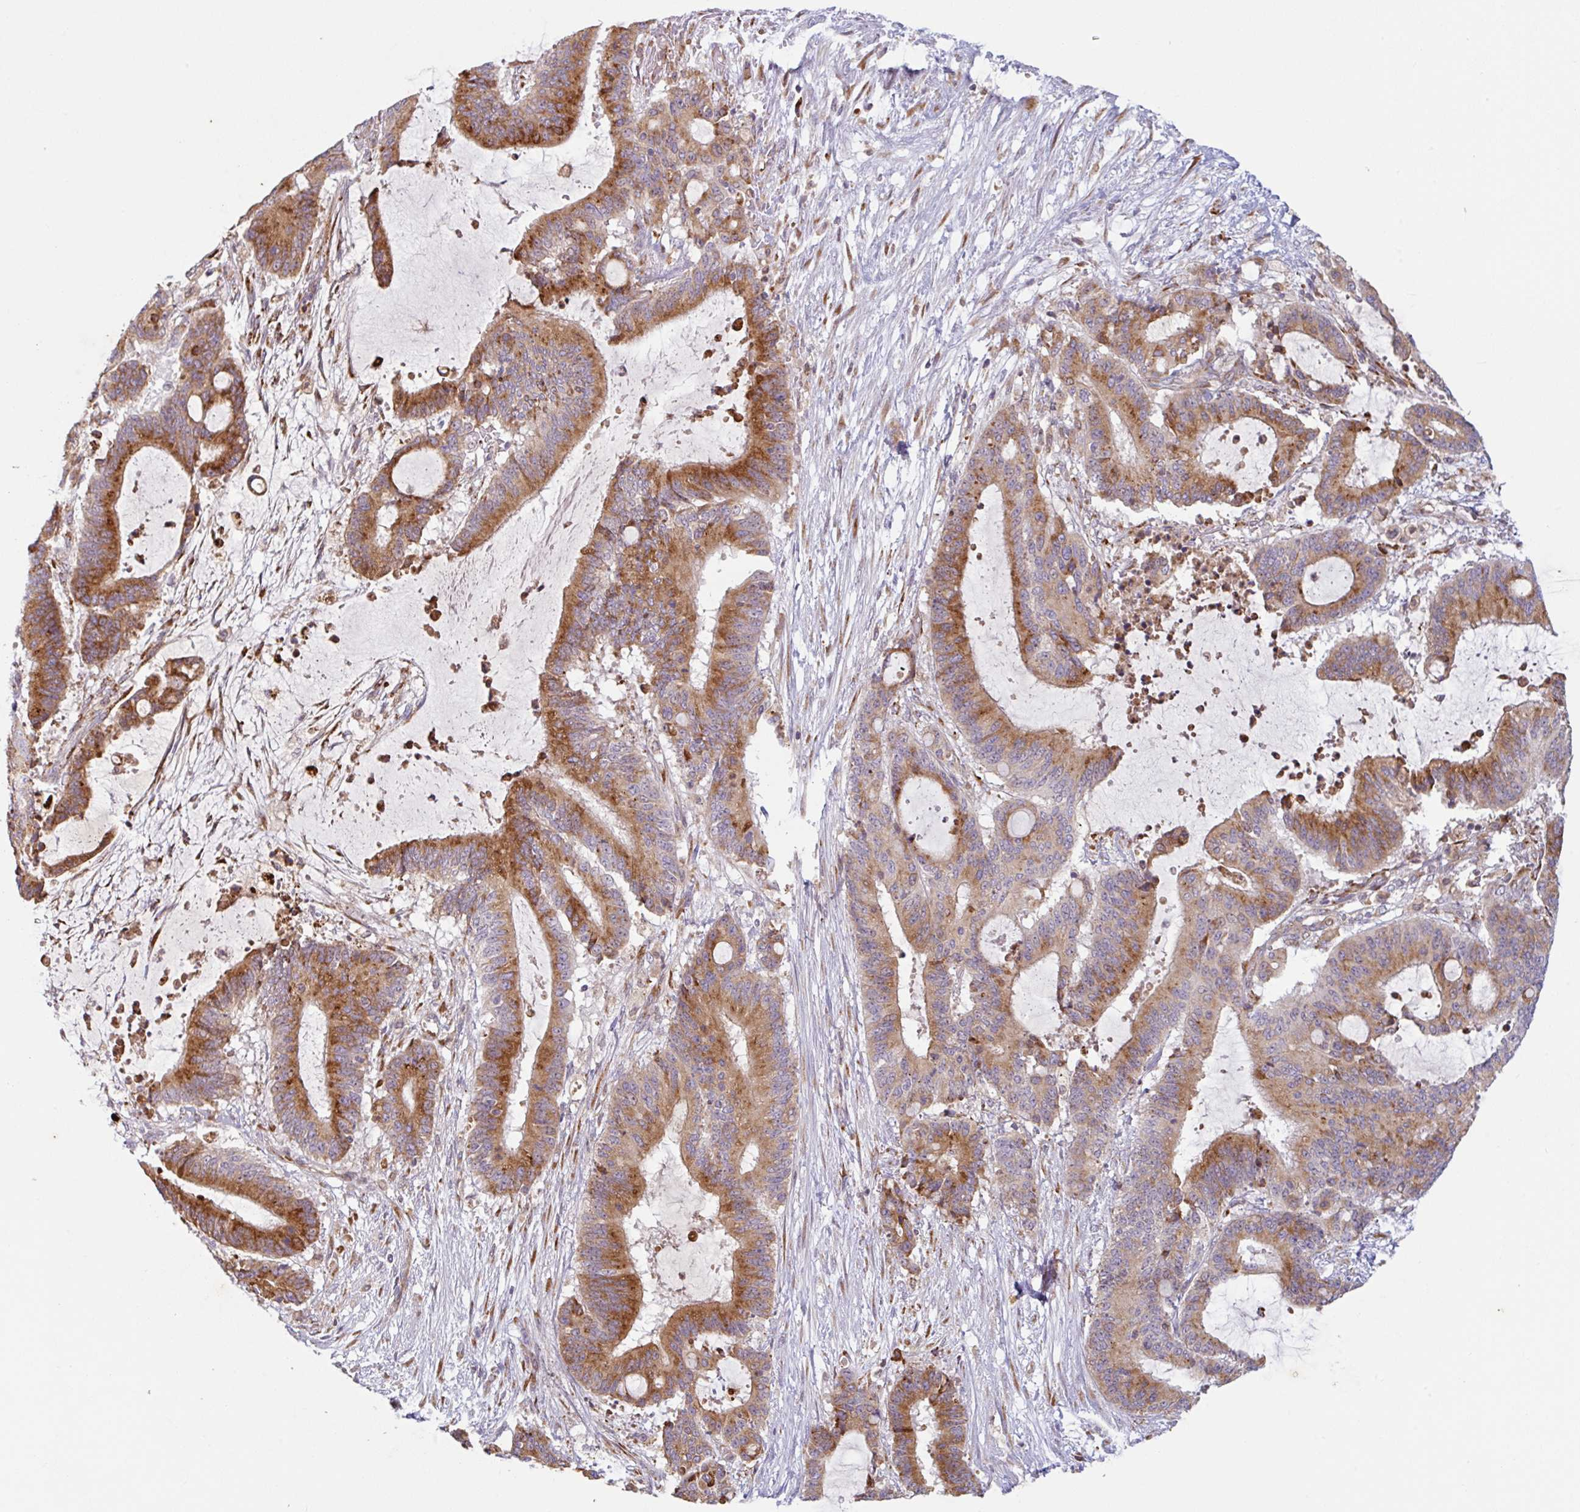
{"staining": {"intensity": "strong", "quantity": ">75%", "location": "cytoplasmic/membranous"}, "tissue": "liver cancer", "cell_type": "Tumor cells", "image_type": "cancer", "snomed": [{"axis": "morphology", "description": "Normal tissue, NOS"}, {"axis": "morphology", "description": "Cholangiocarcinoma"}, {"axis": "topography", "description": "Liver"}, {"axis": "topography", "description": "Peripheral nerve tissue"}], "caption": "Liver cancer tissue shows strong cytoplasmic/membranous positivity in about >75% of tumor cells The staining is performed using DAB (3,3'-diaminobenzidine) brown chromogen to label protein expression. The nuclei are counter-stained blue using hematoxylin.", "gene": "RIT1", "patient": {"sex": "female", "age": 73}}